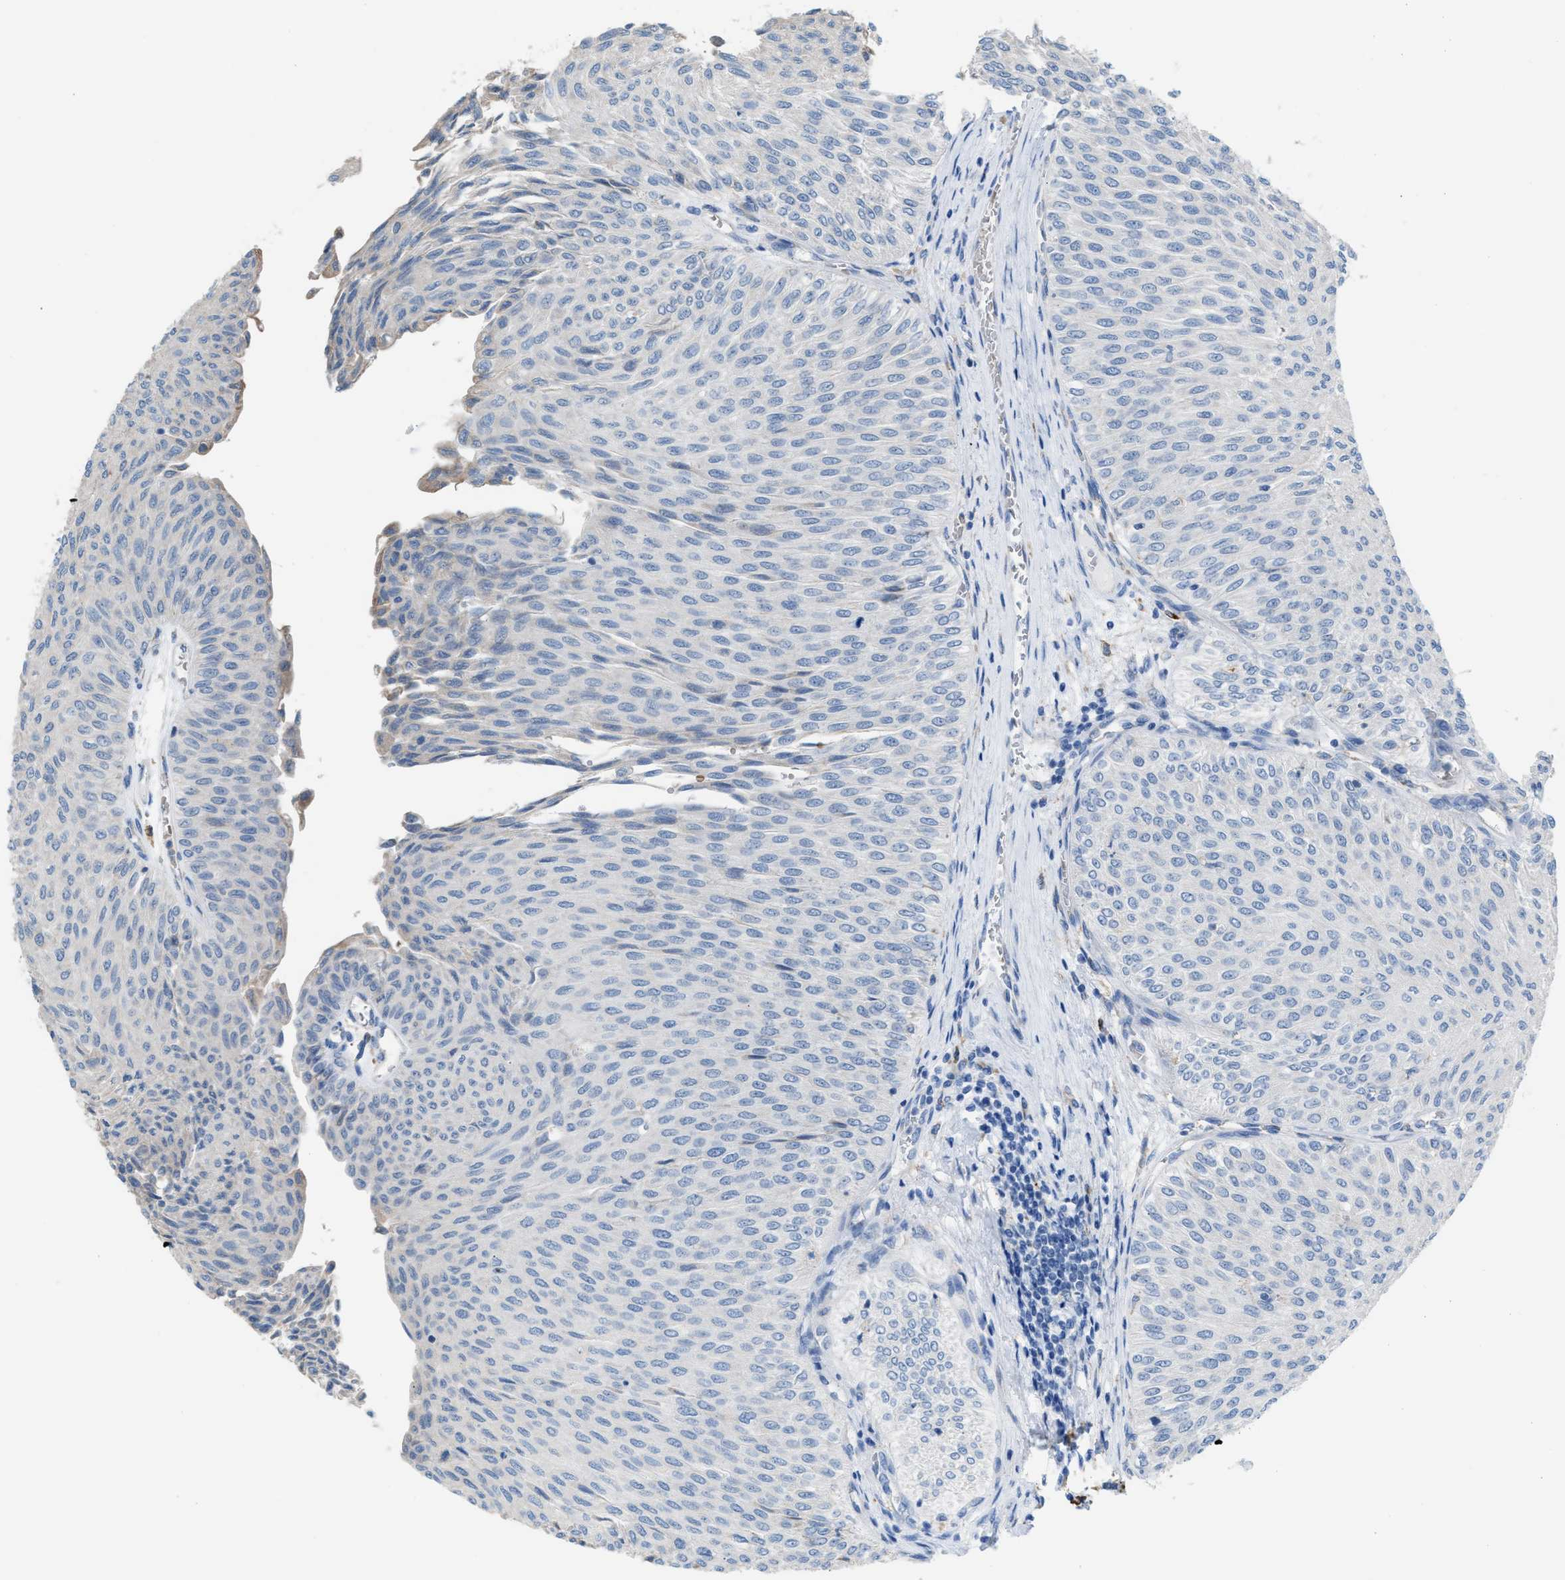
{"staining": {"intensity": "negative", "quantity": "none", "location": "none"}, "tissue": "urothelial cancer", "cell_type": "Tumor cells", "image_type": "cancer", "snomed": [{"axis": "morphology", "description": "Urothelial carcinoma, Low grade"}, {"axis": "topography", "description": "Urinary bladder"}], "caption": "Low-grade urothelial carcinoma was stained to show a protein in brown. There is no significant staining in tumor cells.", "gene": "CA3", "patient": {"sex": "male", "age": 78}}